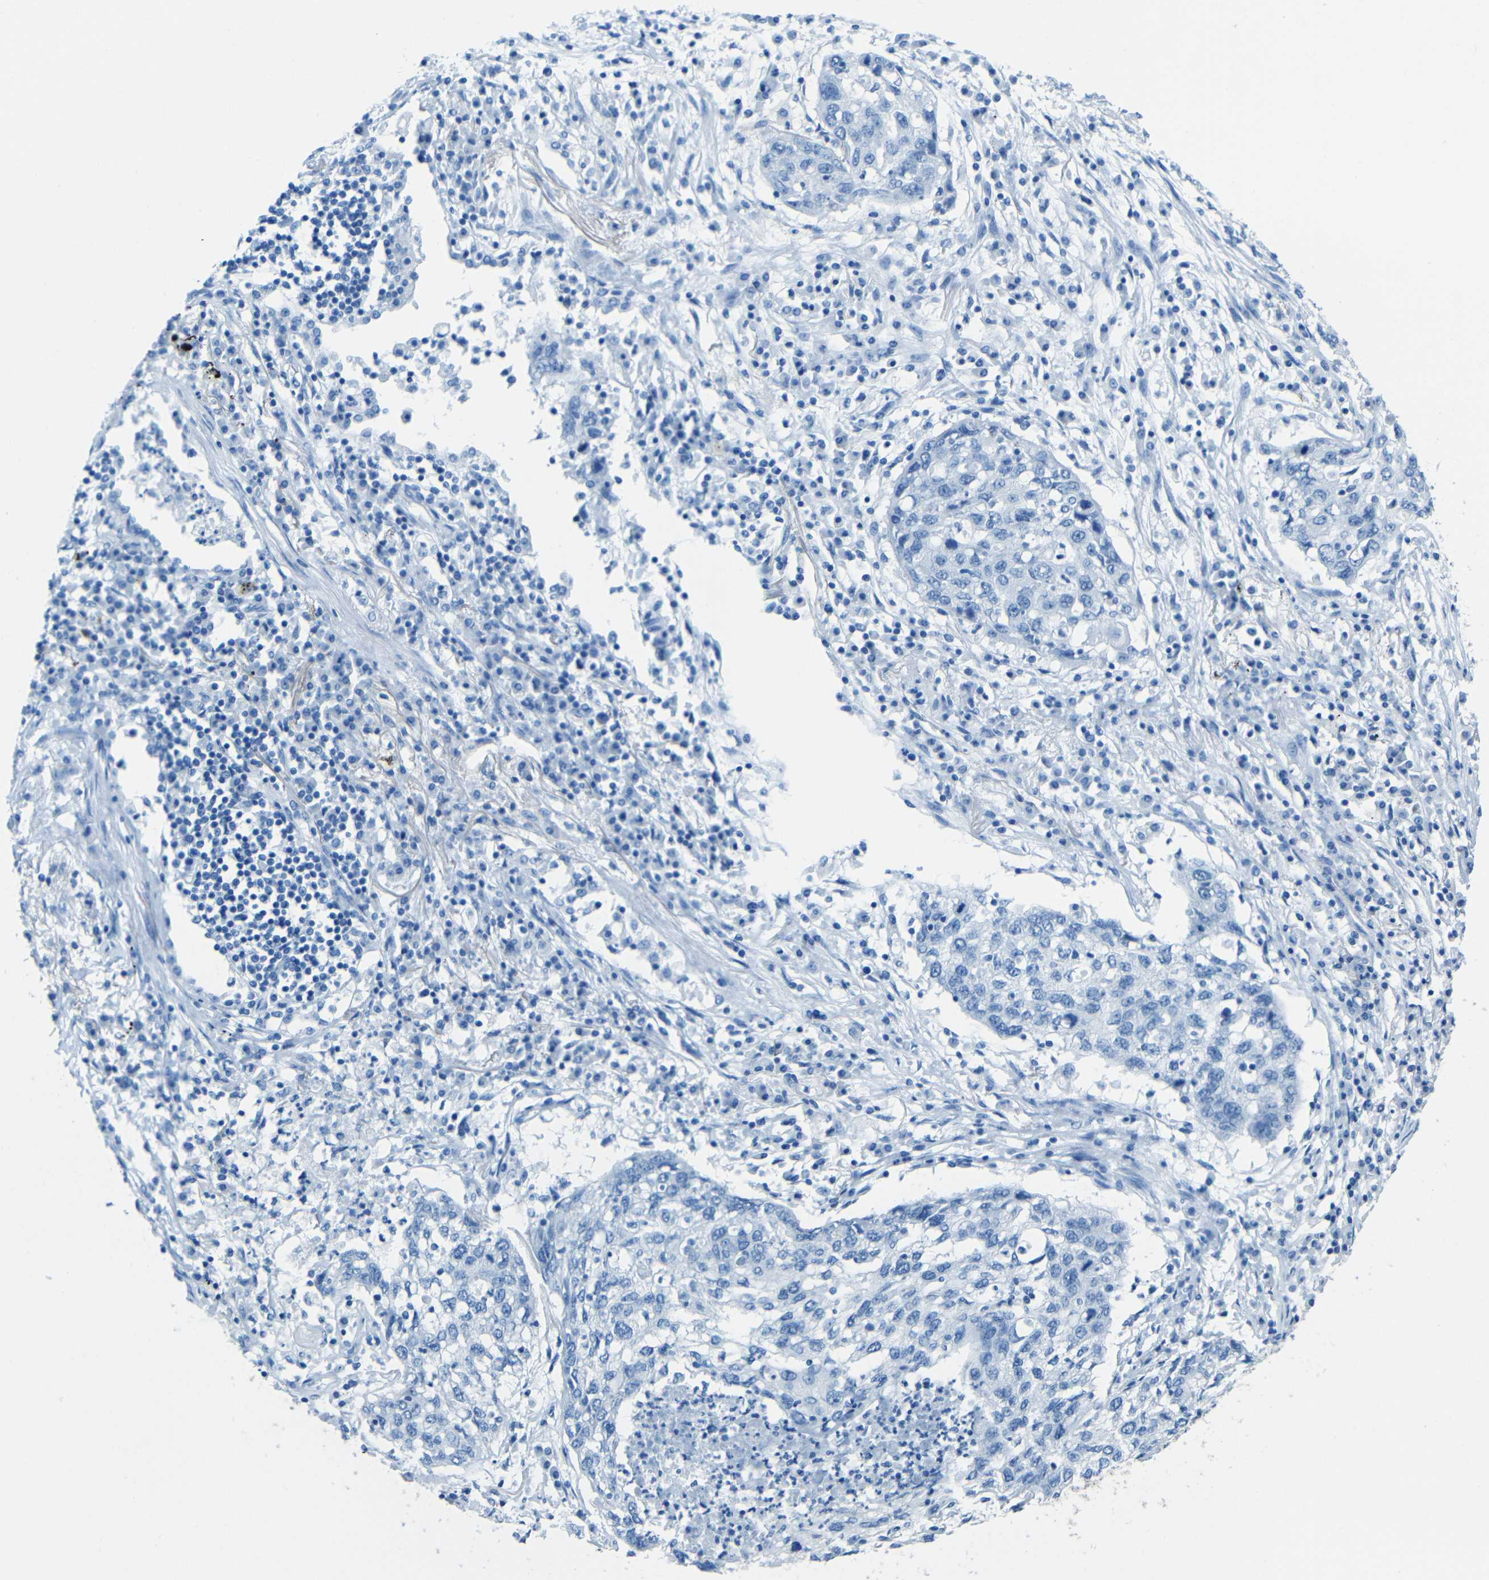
{"staining": {"intensity": "negative", "quantity": "none", "location": "none"}, "tissue": "lung cancer", "cell_type": "Tumor cells", "image_type": "cancer", "snomed": [{"axis": "morphology", "description": "Squamous cell carcinoma, NOS"}, {"axis": "topography", "description": "Lung"}], "caption": "A micrograph of human lung cancer is negative for staining in tumor cells.", "gene": "TUBB4B", "patient": {"sex": "female", "age": 63}}